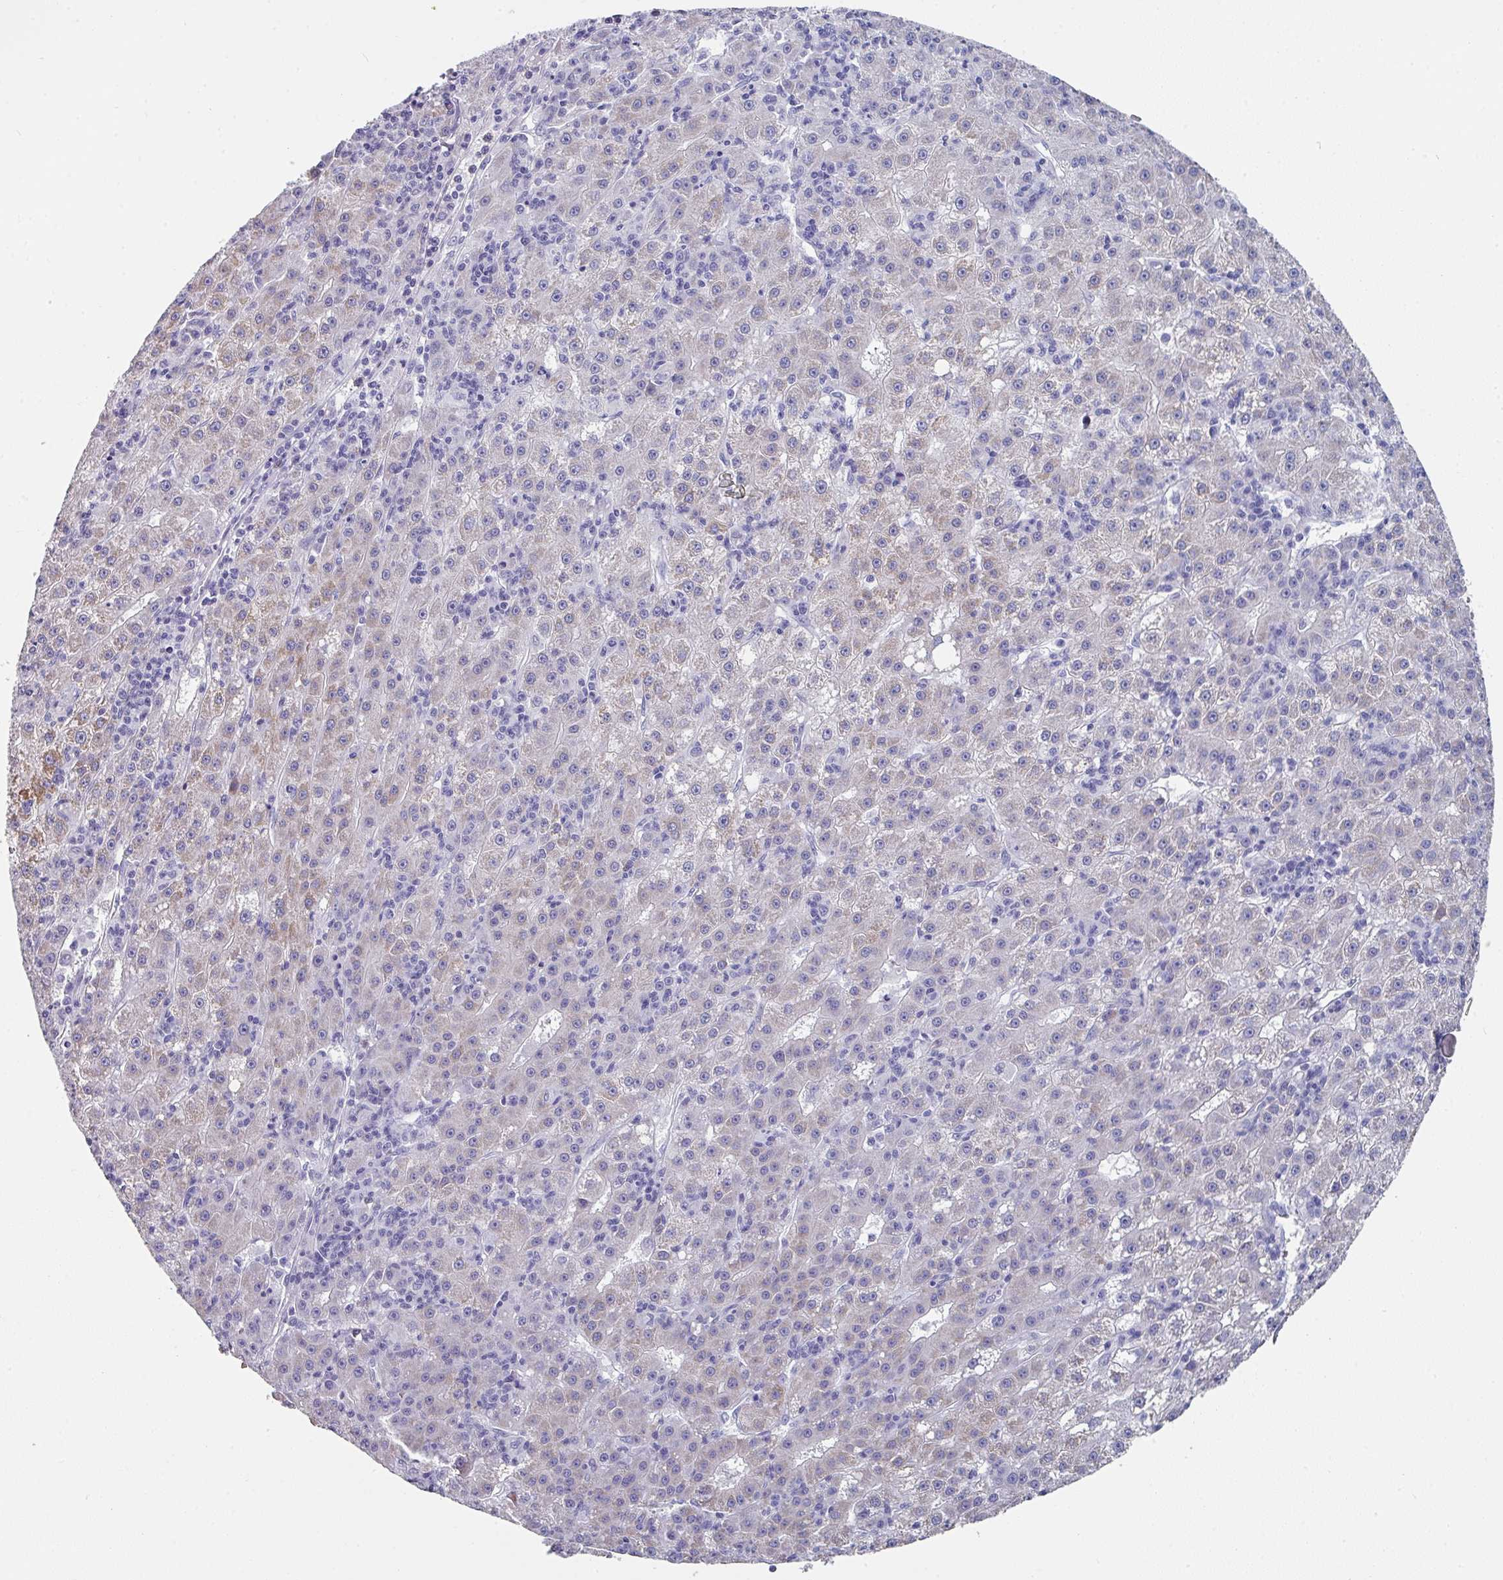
{"staining": {"intensity": "weak", "quantity": "25%-75%", "location": "cytoplasmic/membranous"}, "tissue": "liver cancer", "cell_type": "Tumor cells", "image_type": "cancer", "snomed": [{"axis": "morphology", "description": "Carcinoma, Hepatocellular, NOS"}, {"axis": "topography", "description": "Liver"}], "caption": "Immunohistochemistry (IHC) photomicrograph of neoplastic tissue: human liver cancer stained using IHC displays low levels of weak protein expression localized specifically in the cytoplasmic/membranous of tumor cells, appearing as a cytoplasmic/membranous brown color.", "gene": "SETBP1", "patient": {"sex": "male", "age": 76}}